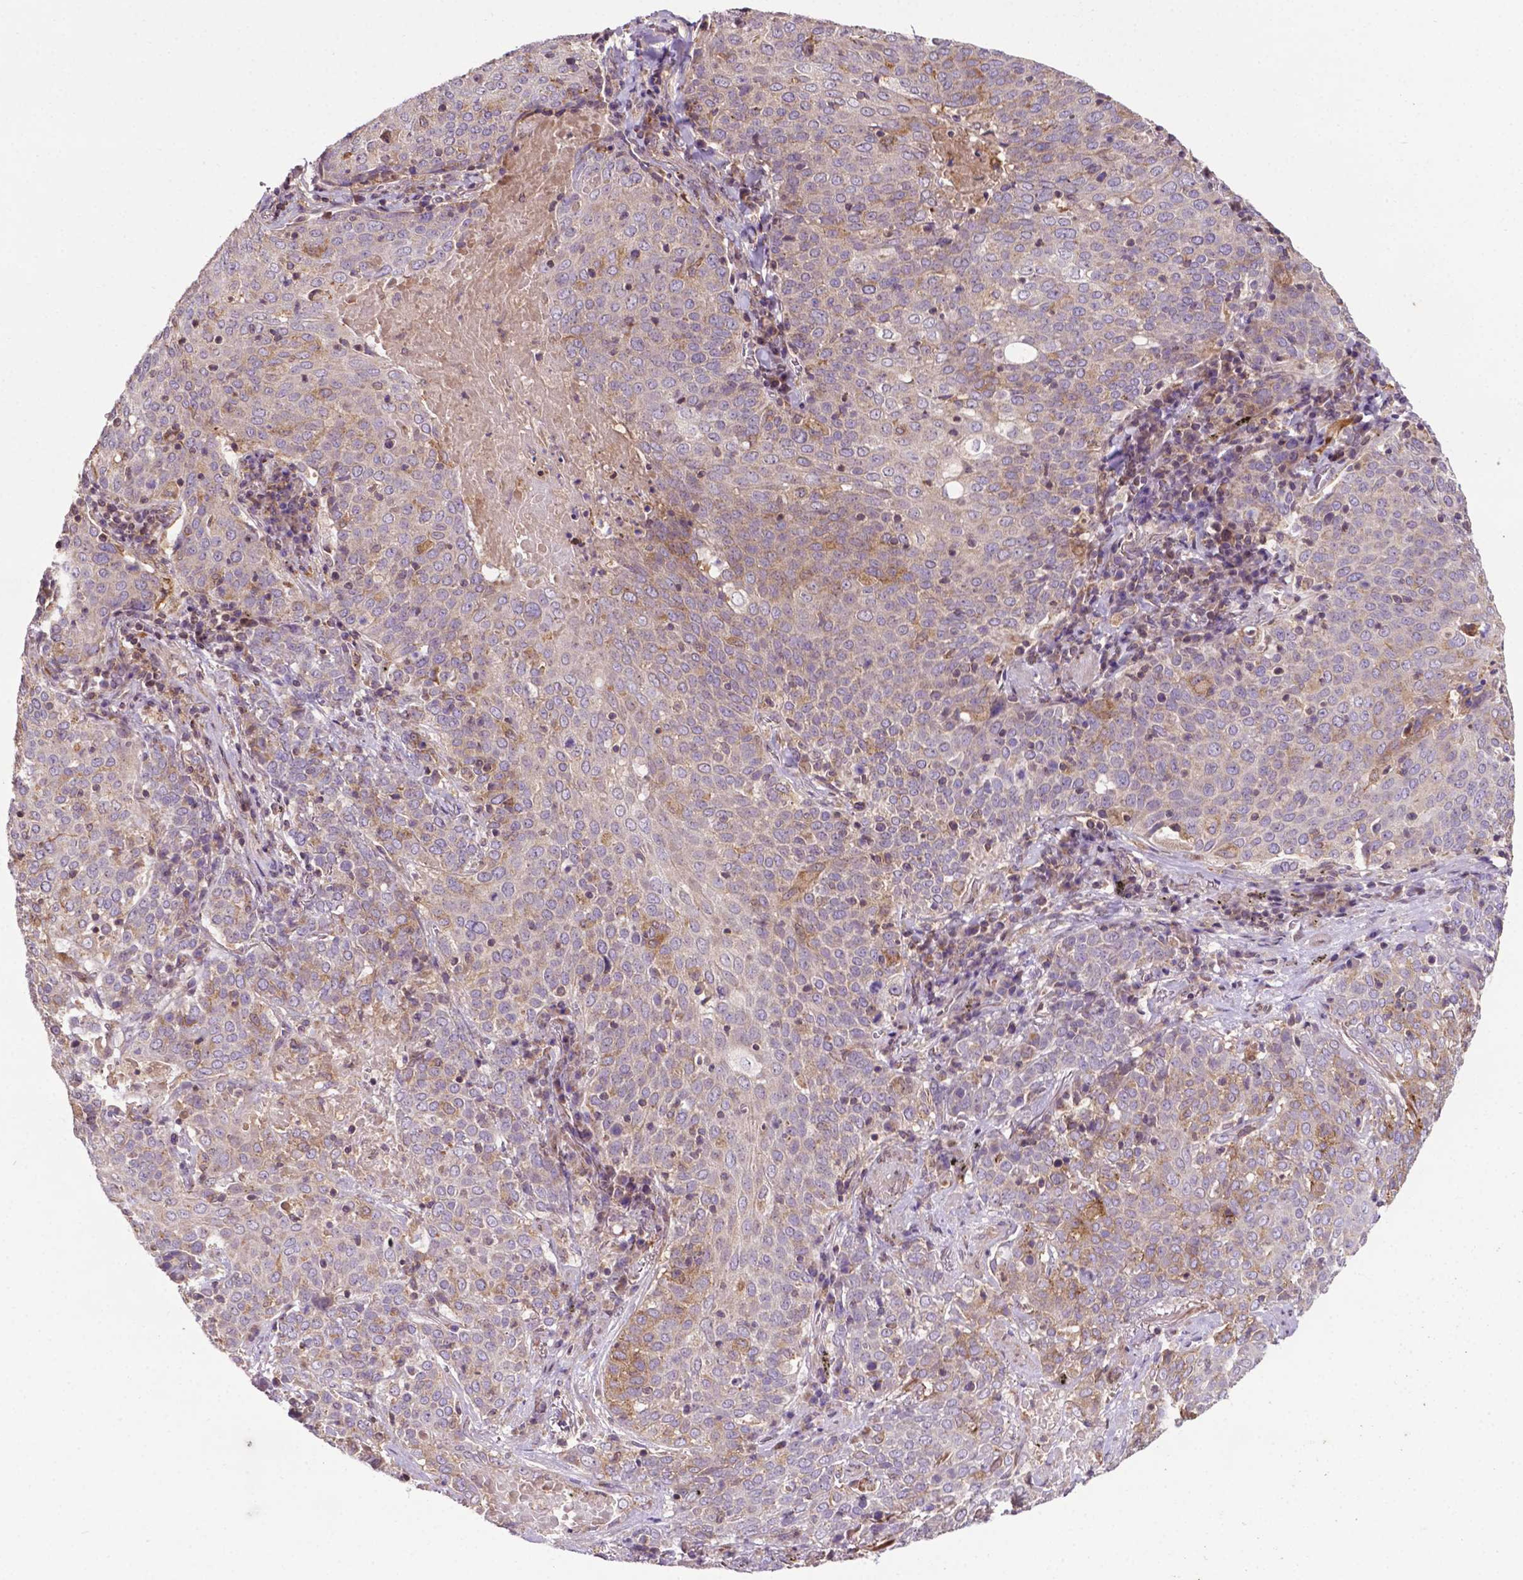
{"staining": {"intensity": "moderate", "quantity": "<25%", "location": "cytoplasmic/membranous"}, "tissue": "lung cancer", "cell_type": "Tumor cells", "image_type": "cancer", "snomed": [{"axis": "morphology", "description": "Squamous cell carcinoma, NOS"}, {"axis": "topography", "description": "Lung"}], "caption": "The micrograph reveals immunohistochemical staining of lung cancer (squamous cell carcinoma). There is moderate cytoplasmic/membranous staining is appreciated in approximately <25% of tumor cells. The staining was performed using DAB, with brown indicating positive protein expression. Nuclei are stained blue with hematoxylin.", "gene": "SPNS2", "patient": {"sex": "male", "age": 82}}